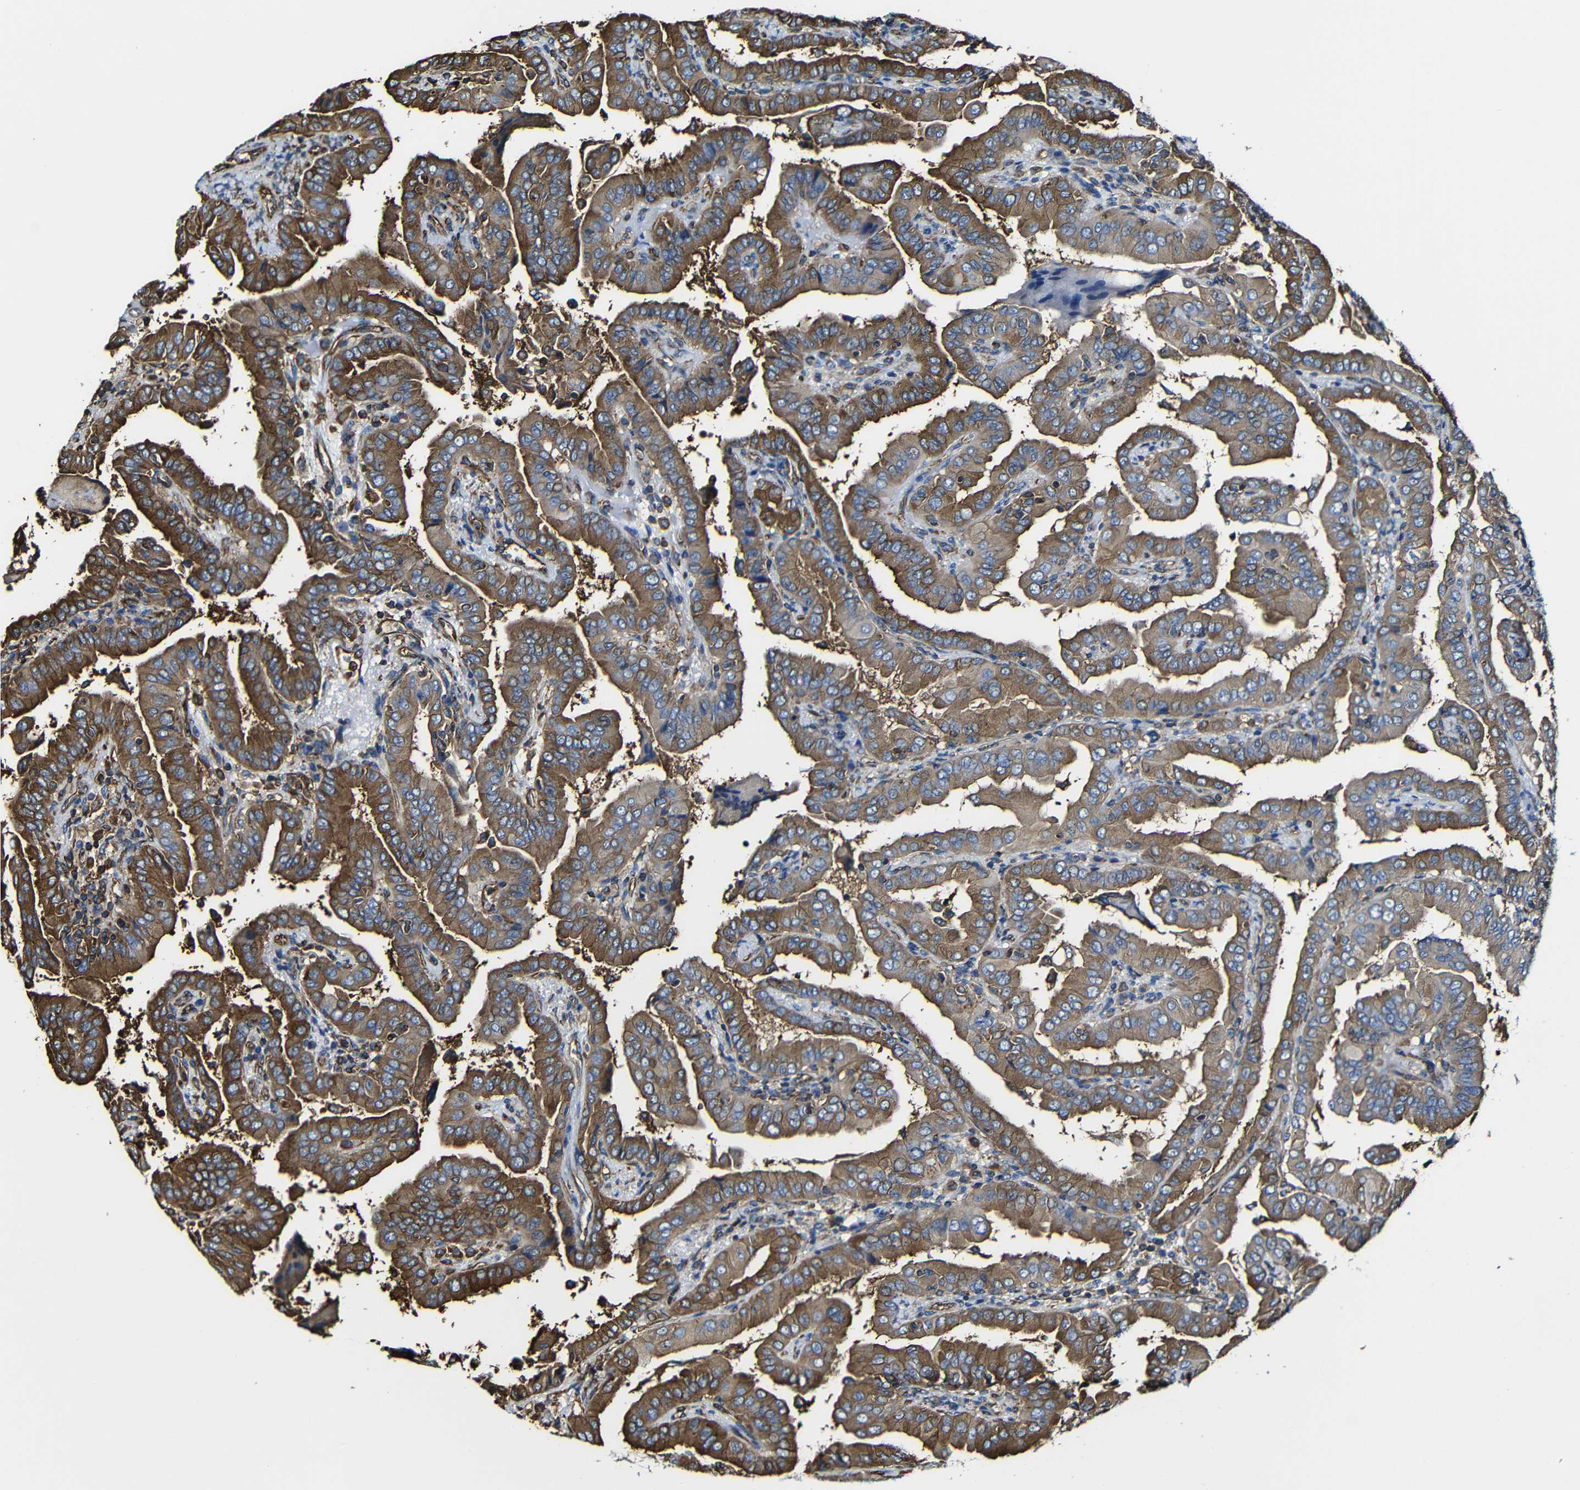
{"staining": {"intensity": "moderate", "quantity": ">75%", "location": "cytoplasmic/membranous"}, "tissue": "thyroid cancer", "cell_type": "Tumor cells", "image_type": "cancer", "snomed": [{"axis": "morphology", "description": "Papillary adenocarcinoma, NOS"}, {"axis": "topography", "description": "Thyroid gland"}], "caption": "Protein staining reveals moderate cytoplasmic/membranous positivity in approximately >75% of tumor cells in papillary adenocarcinoma (thyroid). The protein is shown in brown color, while the nuclei are stained blue.", "gene": "MSN", "patient": {"sex": "male", "age": 33}}